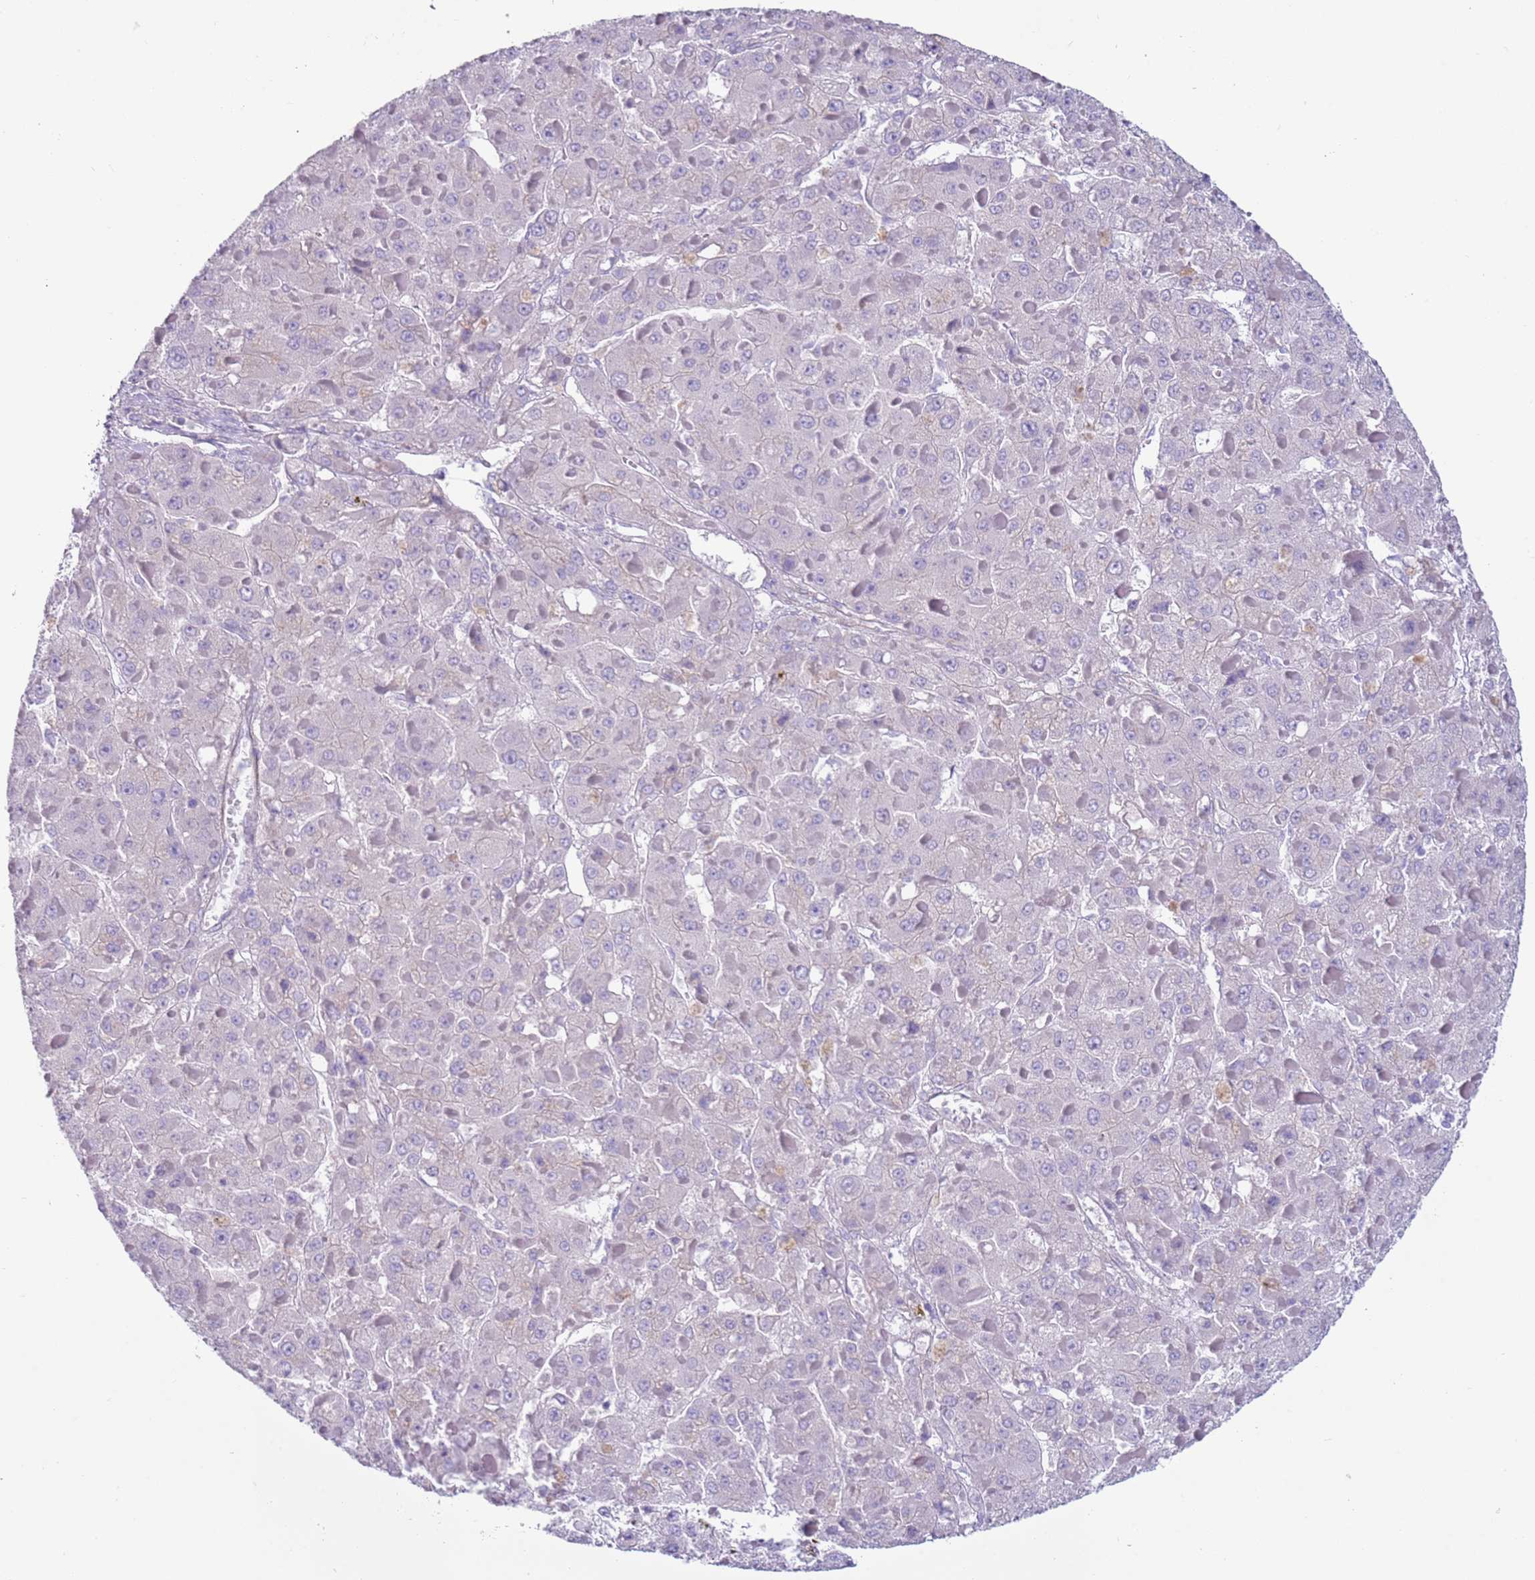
{"staining": {"intensity": "negative", "quantity": "none", "location": "none"}, "tissue": "liver cancer", "cell_type": "Tumor cells", "image_type": "cancer", "snomed": [{"axis": "morphology", "description": "Carcinoma, Hepatocellular, NOS"}, {"axis": "topography", "description": "Liver"}], "caption": "Micrograph shows no significant protein positivity in tumor cells of hepatocellular carcinoma (liver).", "gene": "NPAP1", "patient": {"sex": "female", "age": 73}}